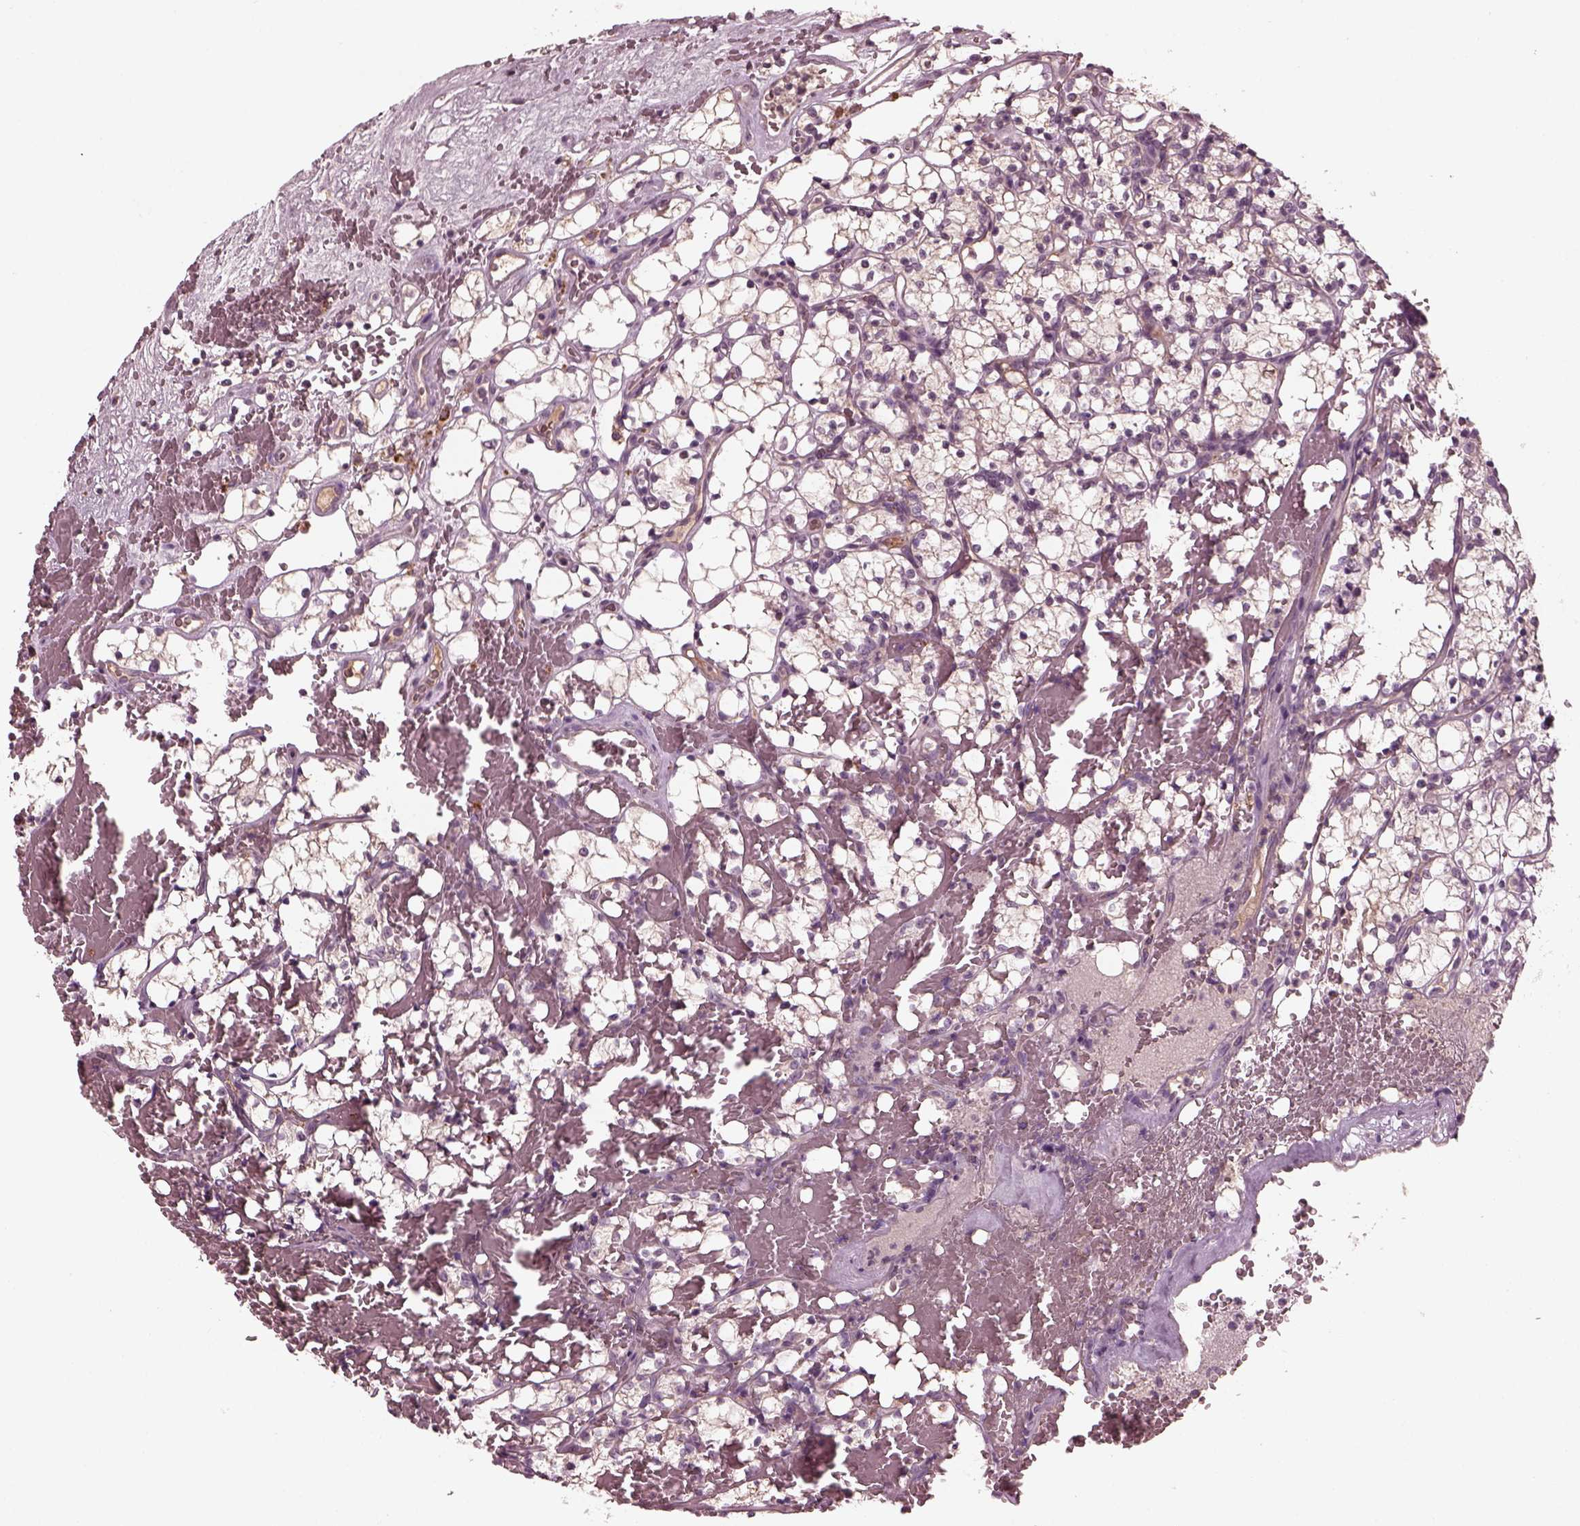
{"staining": {"intensity": "negative", "quantity": "none", "location": "none"}, "tissue": "renal cancer", "cell_type": "Tumor cells", "image_type": "cancer", "snomed": [{"axis": "morphology", "description": "Adenocarcinoma, NOS"}, {"axis": "topography", "description": "Kidney"}], "caption": "Tumor cells show no significant protein staining in renal cancer.", "gene": "PORCN", "patient": {"sex": "female", "age": 69}}